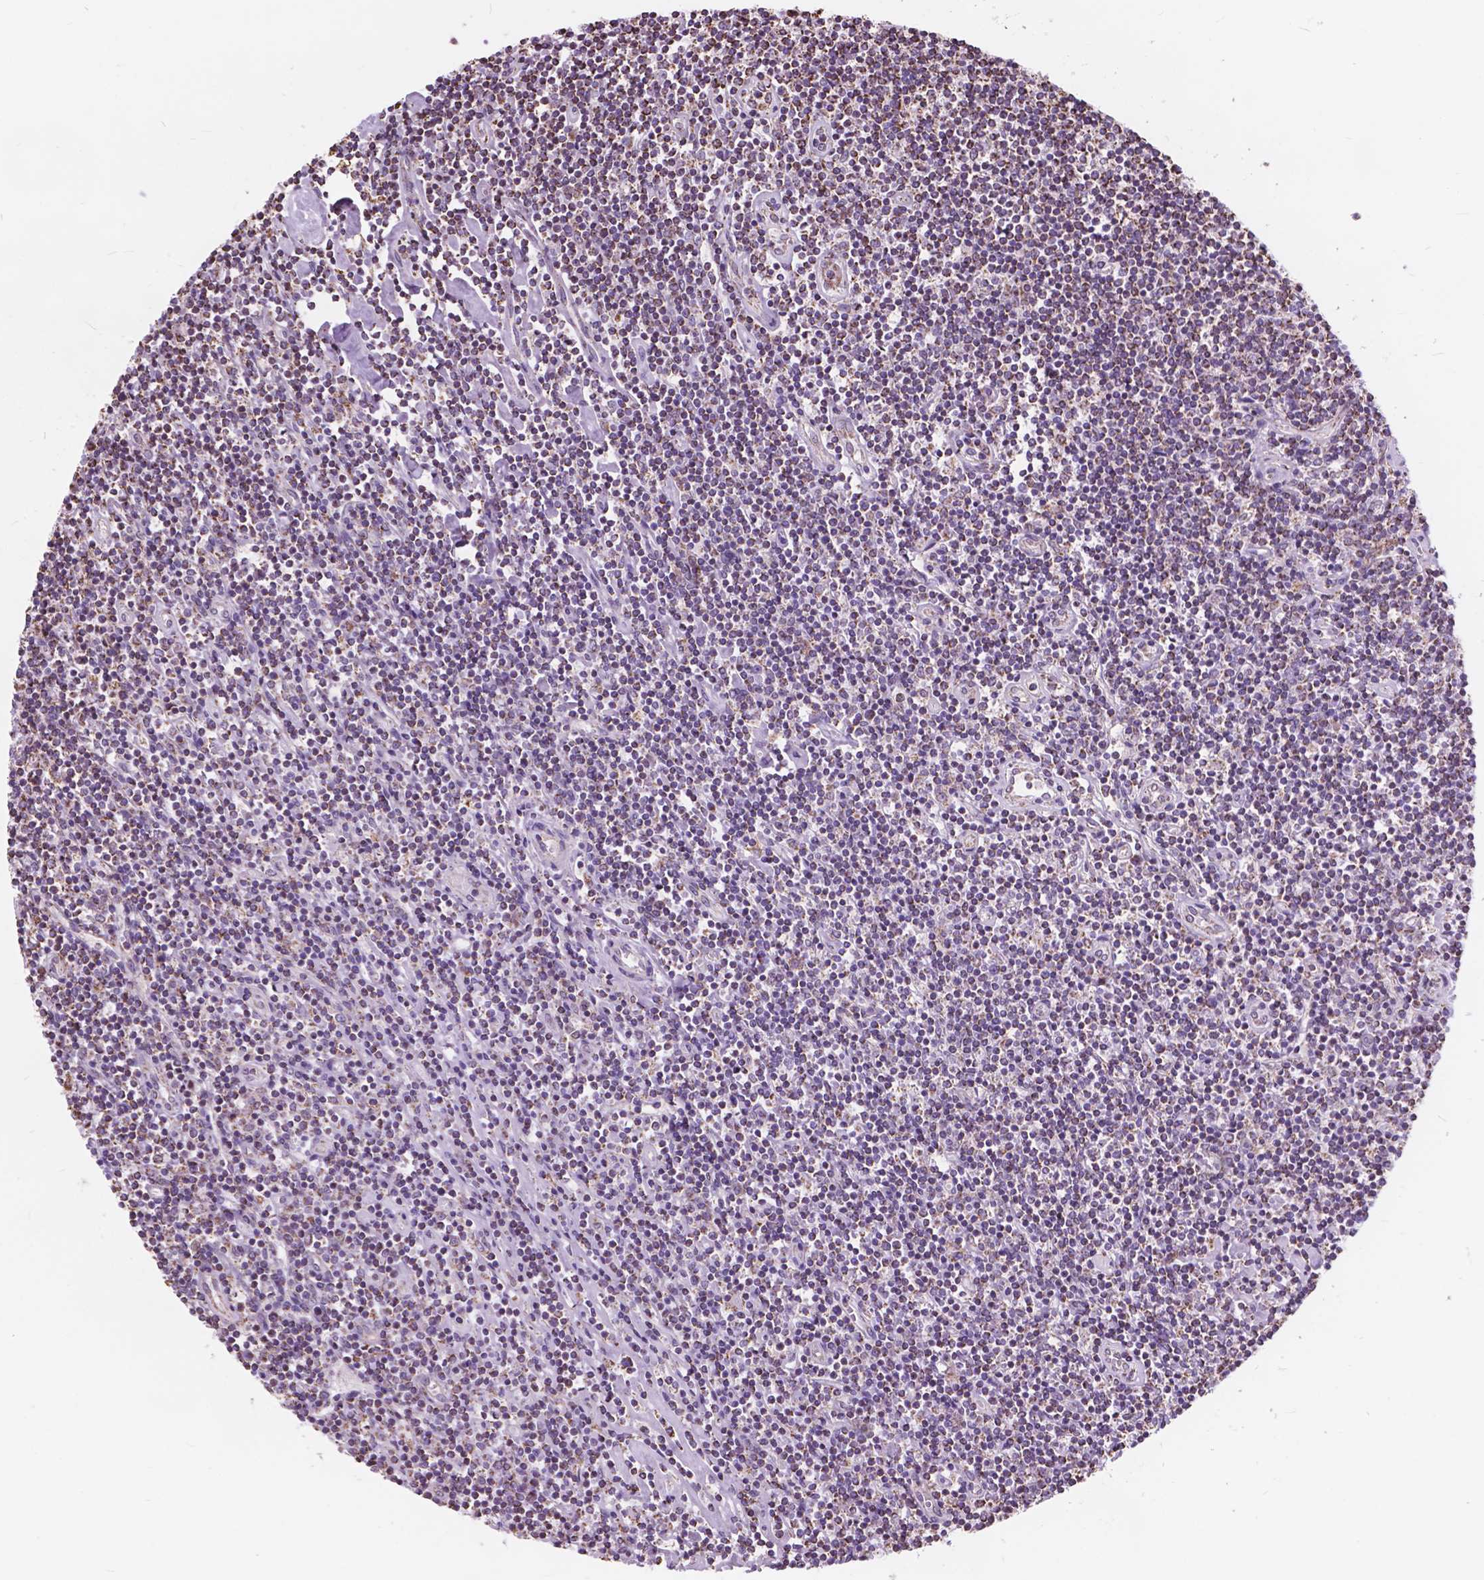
{"staining": {"intensity": "weak", "quantity": "25%-75%", "location": "cytoplasmic/membranous"}, "tissue": "lymphoma", "cell_type": "Tumor cells", "image_type": "cancer", "snomed": [{"axis": "morphology", "description": "Hodgkin's disease, NOS"}, {"axis": "topography", "description": "Lymph node"}], "caption": "Lymphoma stained with DAB (3,3'-diaminobenzidine) immunohistochemistry demonstrates low levels of weak cytoplasmic/membranous expression in approximately 25%-75% of tumor cells.", "gene": "SCOC", "patient": {"sex": "male", "age": 40}}